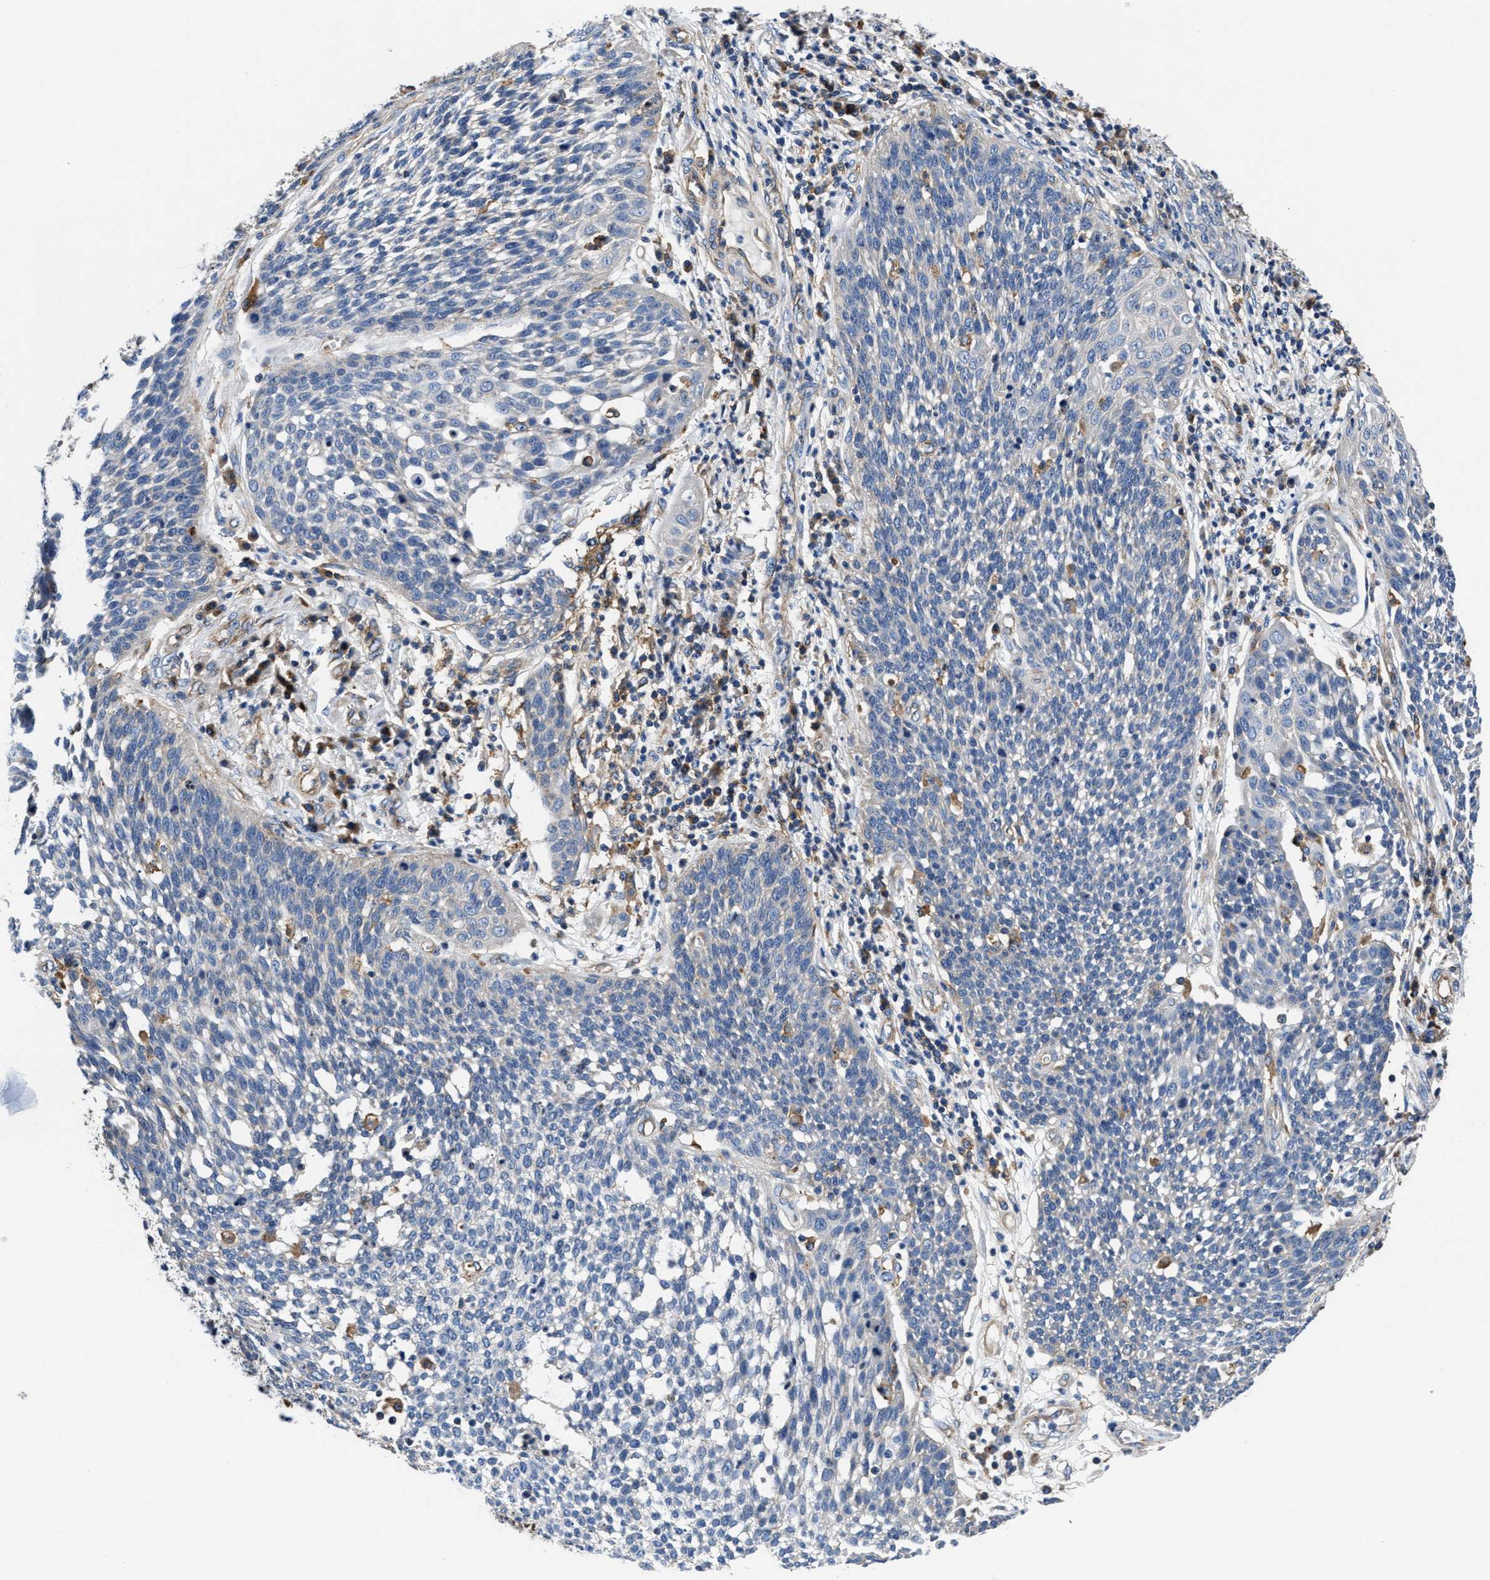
{"staining": {"intensity": "negative", "quantity": "none", "location": "none"}, "tissue": "cervical cancer", "cell_type": "Tumor cells", "image_type": "cancer", "snomed": [{"axis": "morphology", "description": "Squamous cell carcinoma, NOS"}, {"axis": "topography", "description": "Cervix"}], "caption": "Photomicrograph shows no significant protein expression in tumor cells of squamous cell carcinoma (cervical).", "gene": "PPP1R9B", "patient": {"sex": "female", "age": 34}}